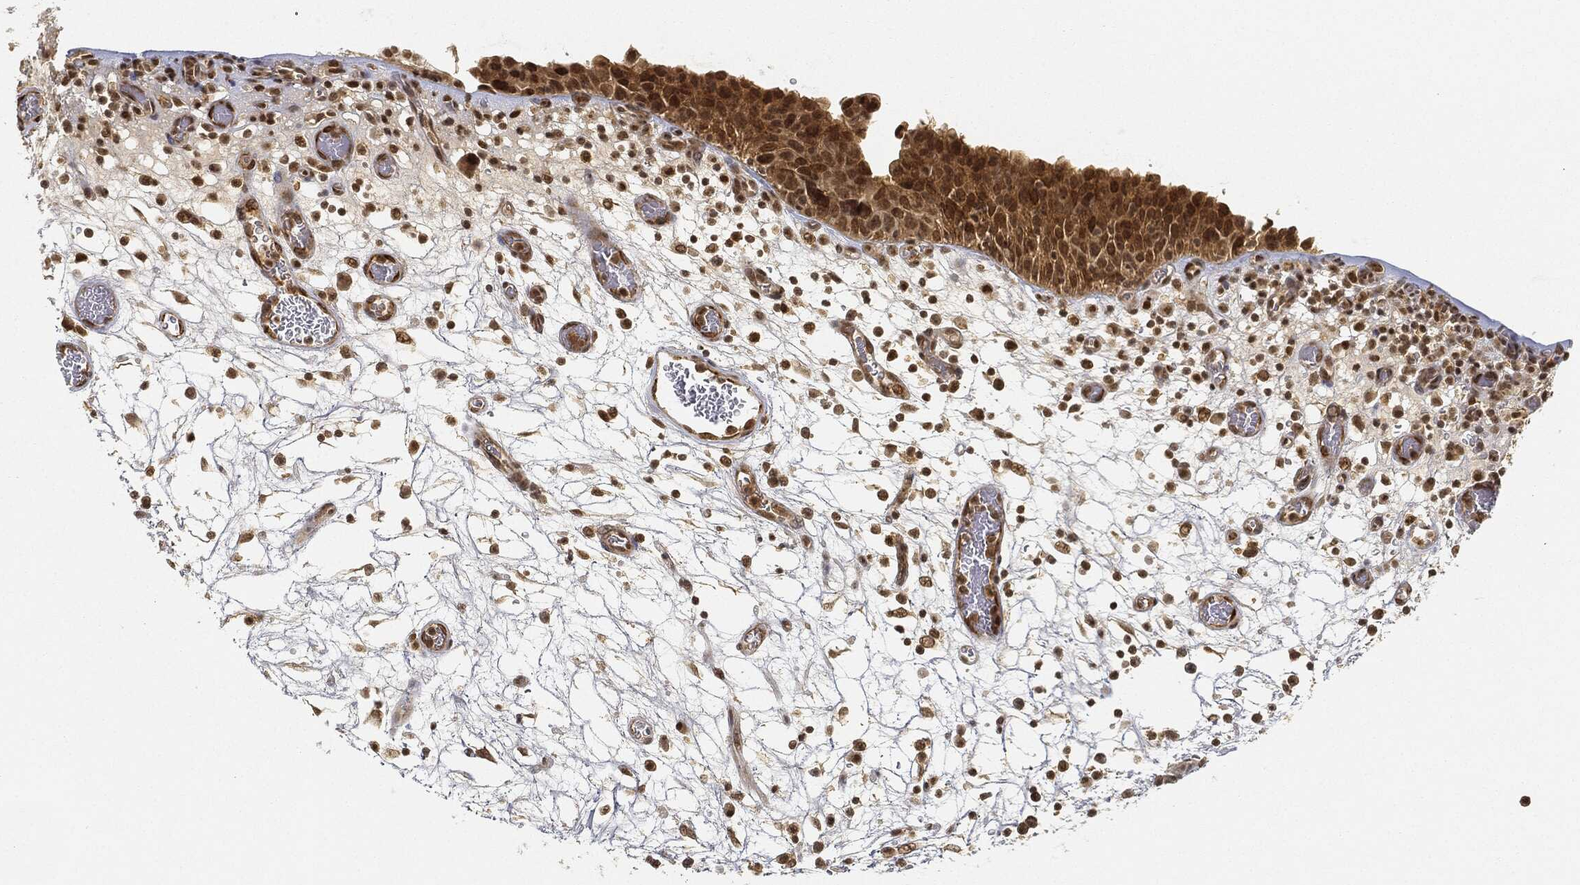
{"staining": {"intensity": "strong", "quantity": "<25%", "location": "cytoplasmic/membranous,nuclear"}, "tissue": "urinary bladder", "cell_type": "Urothelial cells", "image_type": "normal", "snomed": [{"axis": "morphology", "description": "Normal tissue, NOS"}, {"axis": "topography", "description": "Urinary bladder"}], "caption": "IHC staining of unremarkable urinary bladder, which exhibits medium levels of strong cytoplasmic/membranous,nuclear positivity in approximately <25% of urothelial cells indicating strong cytoplasmic/membranous,nuclear protein expression. The staining was performed using DAB (3,3'-diaminobenzidine) (brown) for protein detection and nuclei were counterstained in hematoxylin (blue).", "gene": "CIB1", "patient": {"sex": "male", "age": 37}}